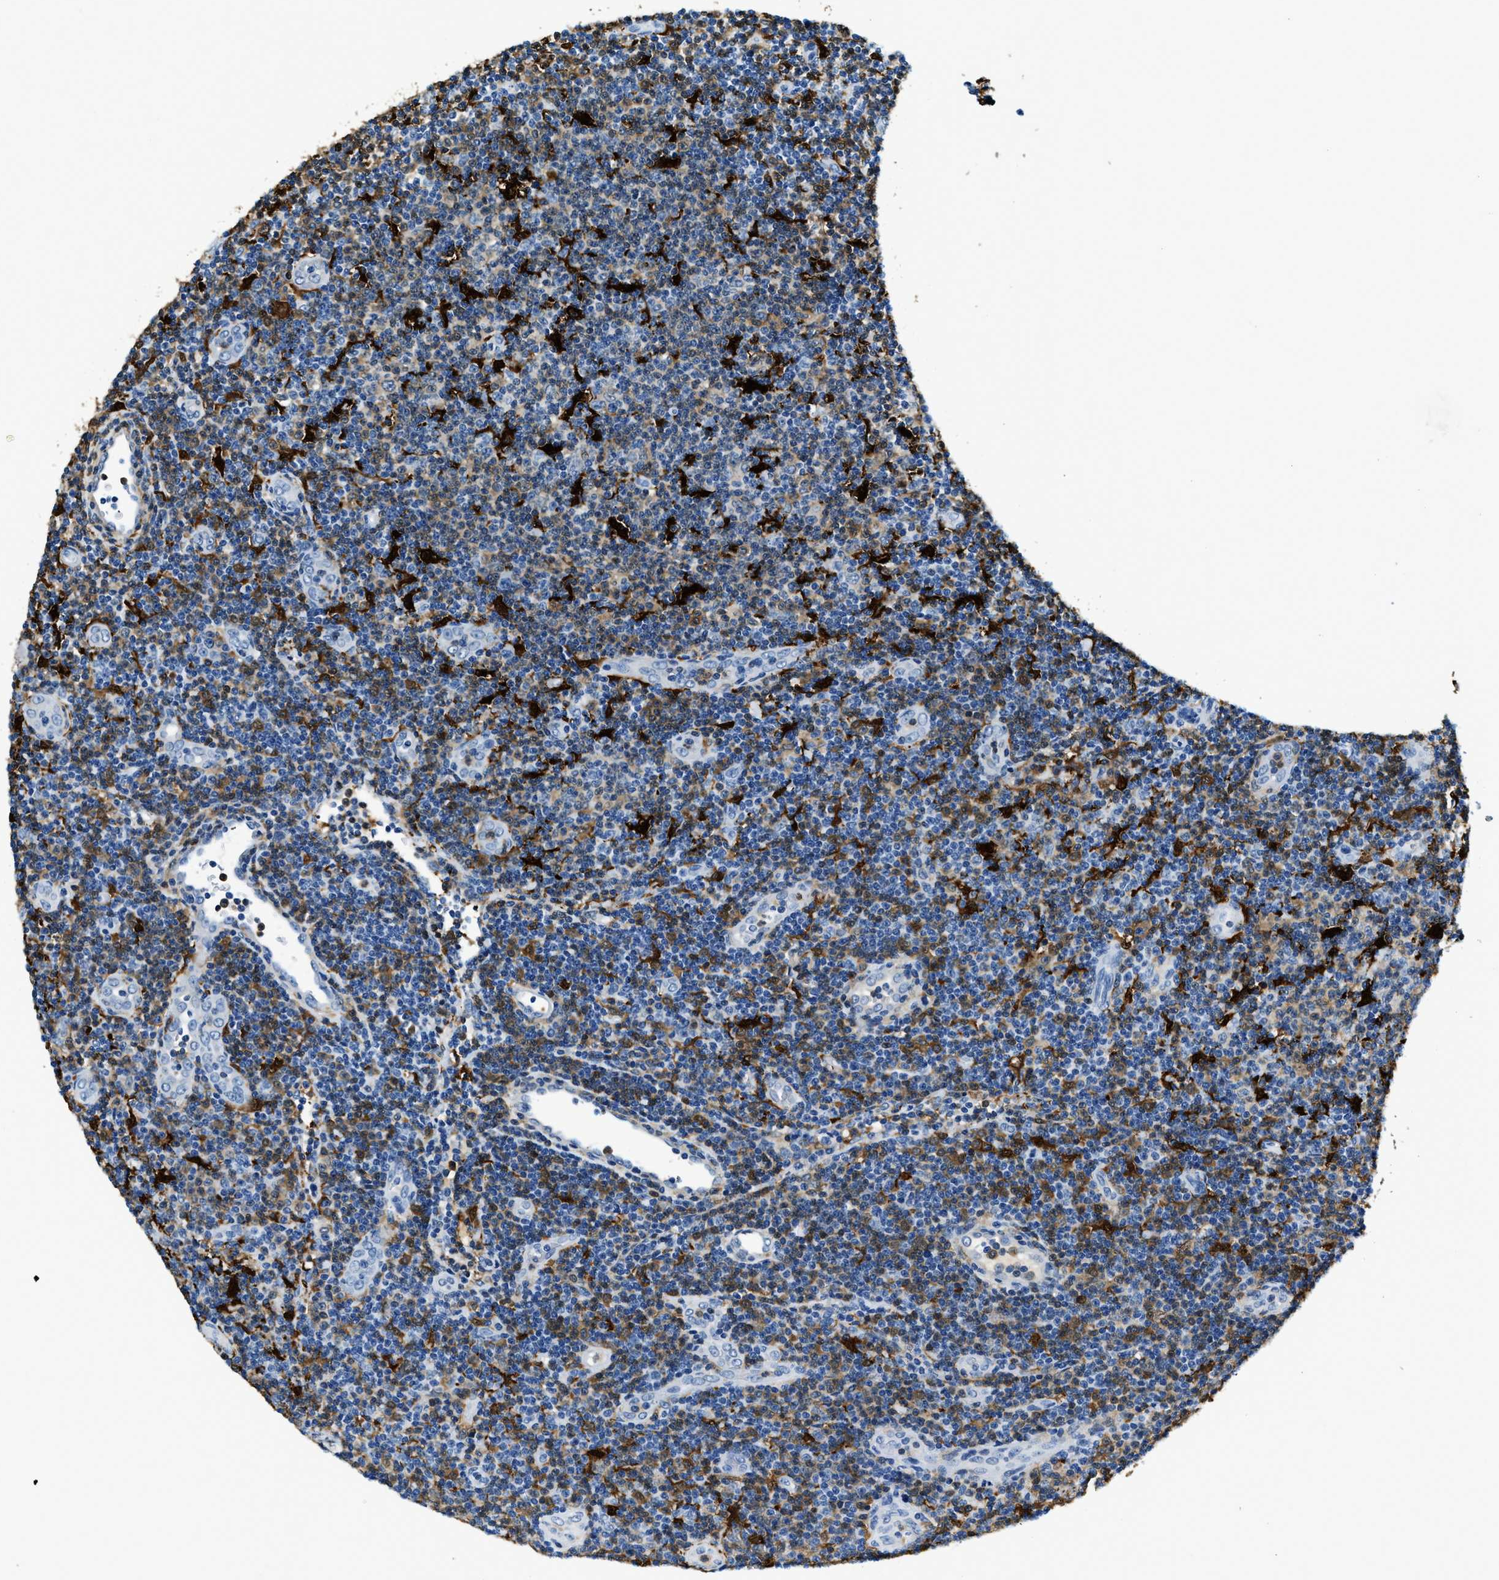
{"staining": {"intensity": "moderate", "quantity": "<25%", "location": "cytoplasmic/membranous"}, "tissue": "lymphoma", "cell_type": "Tumor cells", "image_type": "cancer", "snomed": [{"axis": "morphology", "description": "Malignant lymphoma, non-Hodgkin's type, Low grade"}, {"axis": "topography", "description": "Lymph node"}], "caption": "Low-grade malignant lymphoma, non-Hodgkin's type stained for a protein (brown) displays moderate cytoplasmic/membranous positive staining in approximately <25% of tumor cells.", "gene": "CAPG", "patient": {"sex": "male", "age": 83}}